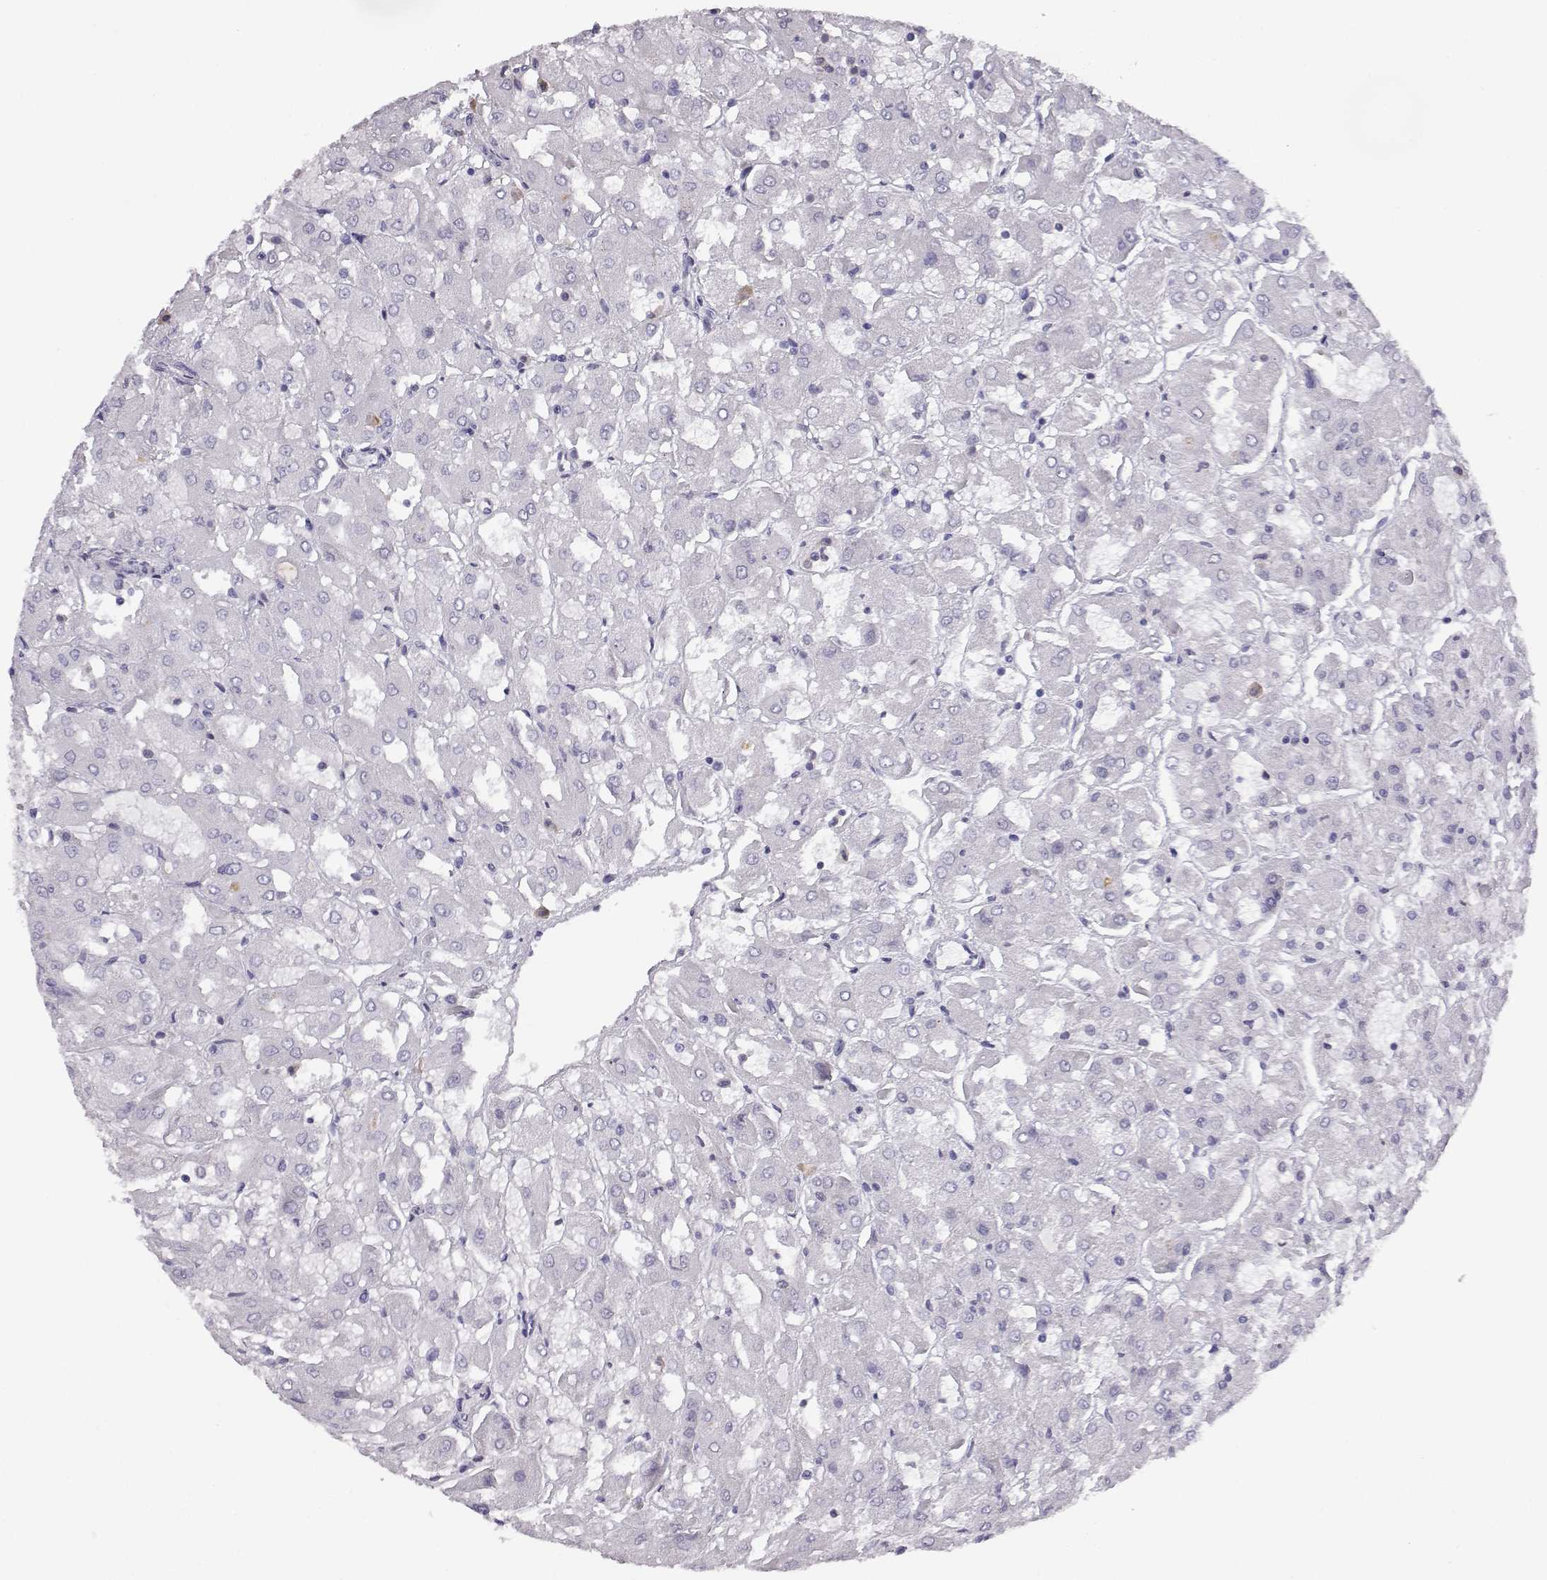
{"staining": {"intensity": "negative", "quantity": "none", "location": "none"}, "tissue": "renal cancer", "cell_type": "Tumor cells", "image_type": "cancer", "snomed": [{"axis": "morphology", "description": "Adenocarcinoma, NOS"}, {"axis": "topography", "description": "Kidney"}], "caption": "Immunohistochemistry (IHC) histopathology image of neoplastic tissue: human renal cancer stained with DAB demonstrates no significant protein positivity in tumor cells.", "gene": "ITLN2", "patient": {"sex": "male", "age": 72}}